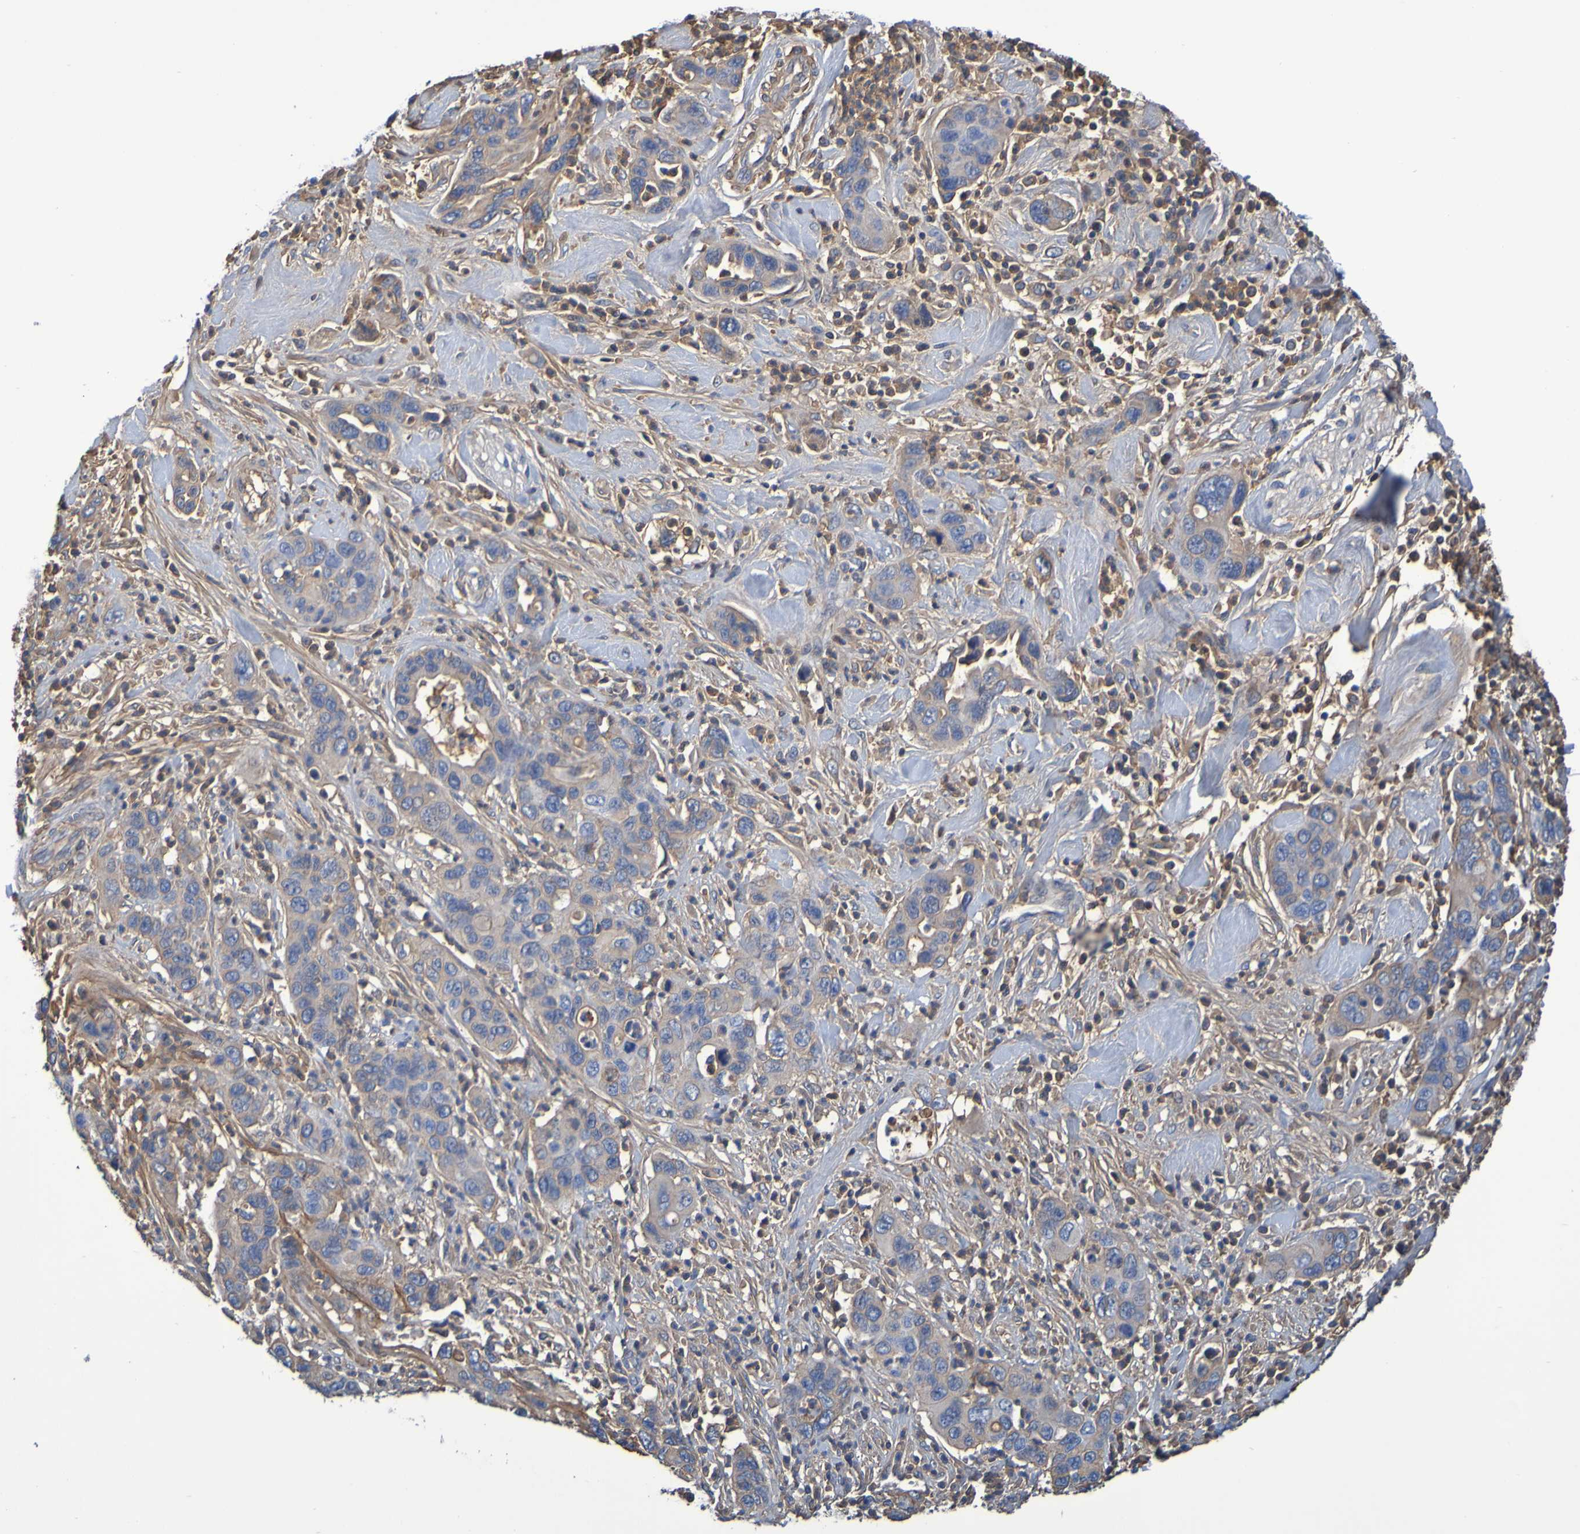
{"staining": {"intensity": "weak", "quantity": "25%-75%", "location": "cytoplasmic/membranous"}, "tissue": "pancreatic cancer", "cell_type": "Tumor cells", "image_type": "cancer", "snomed": [{"axis": "morphology", "description": "Adenocarcinoma, NOS"}, {"axis": "topography", "description": "Pancreas"}], "caption": "Protein expression by immunohistochemistry (IHC) demonstrates weak cytoplasmic/membranous expression in approximately 25%-75% of tumor cells in pancreatic adenocarcinoma.", "gene": "GAB3", "patient": {"sex": "female", "age": 71}}